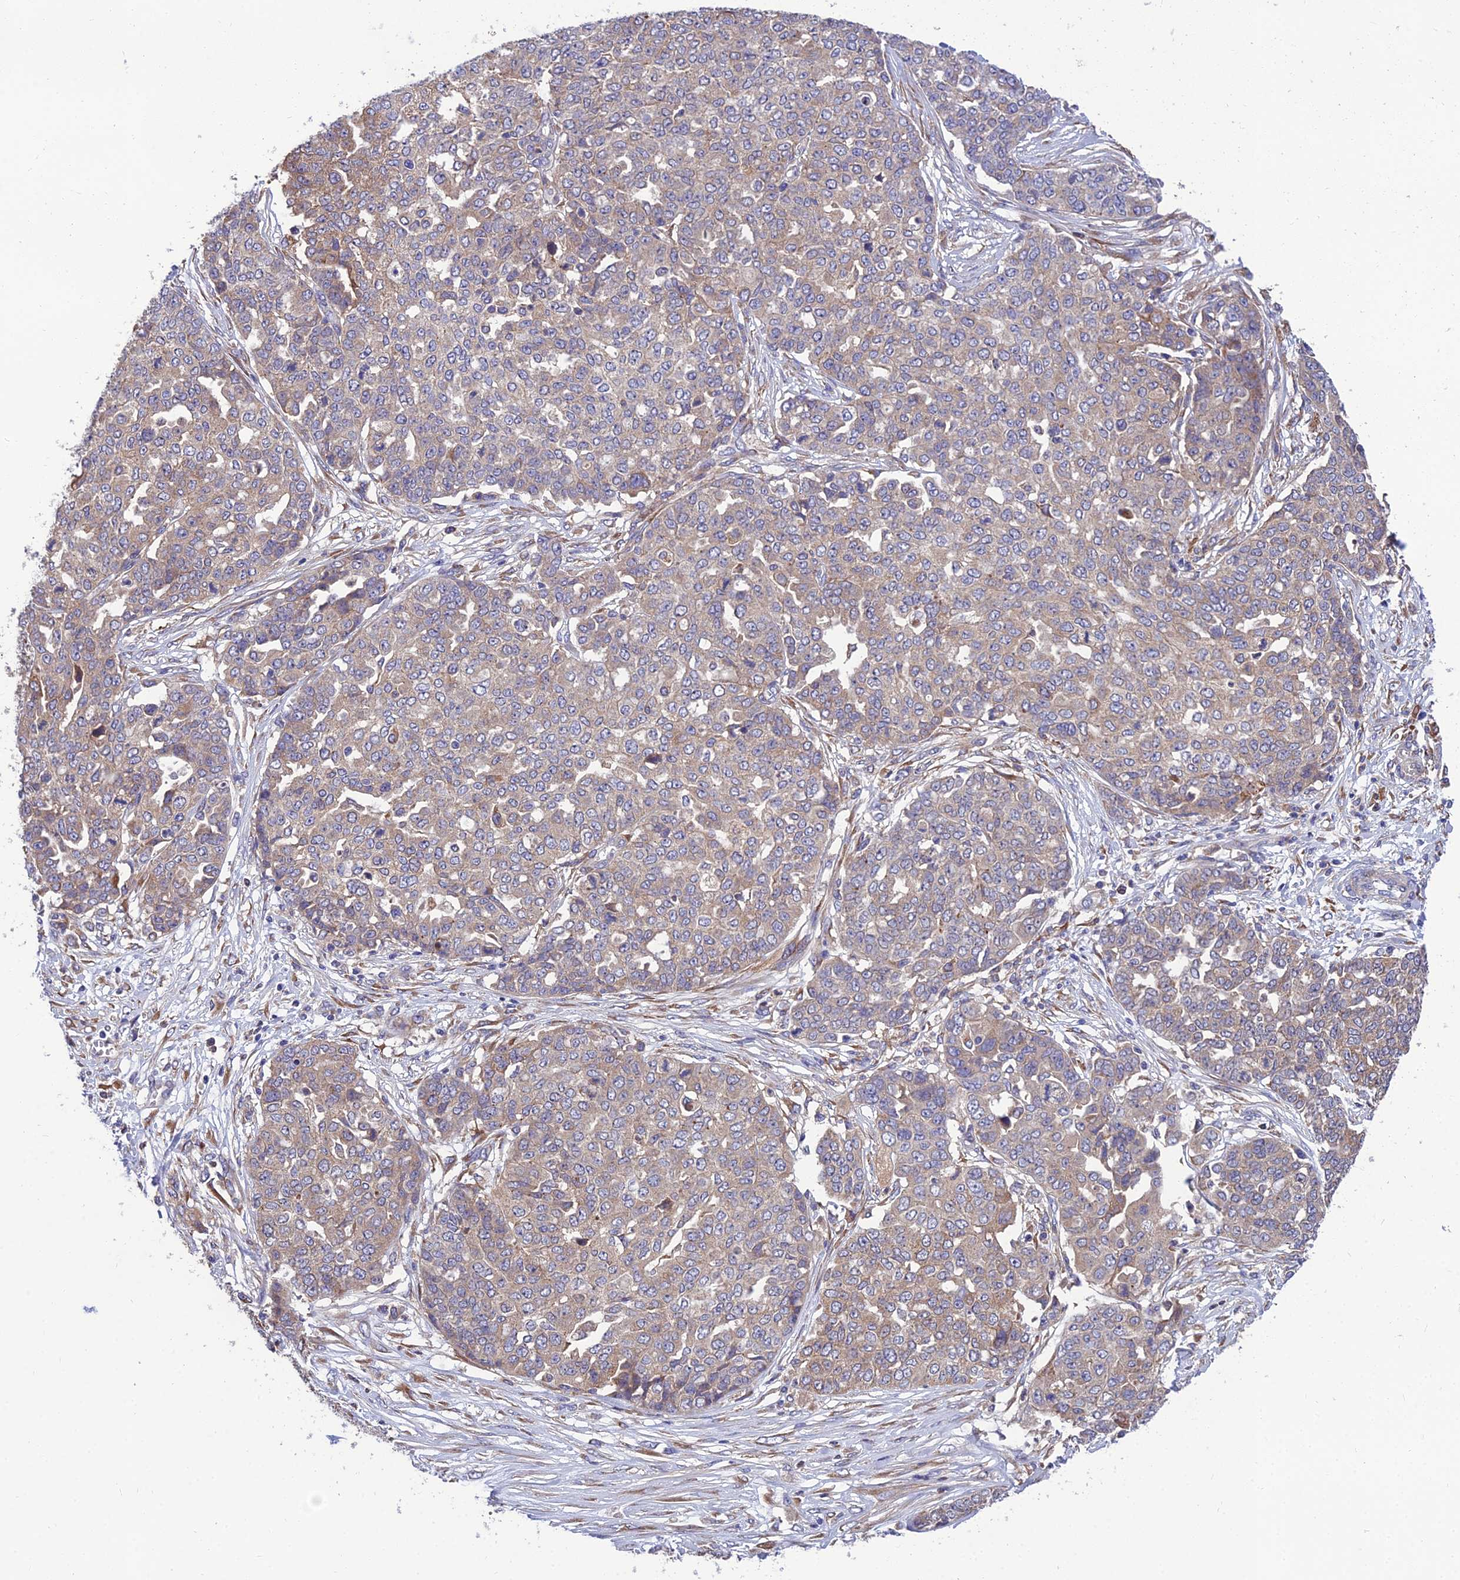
{"staining": {"intensity": "weak", "quantity": "25%-75%", "location": "cytoplasmic/membranous"}, "tissue": "ovarian cancer", "cell_type": "Tumor cells", "image_type": "cancer", "snomed": [{"axis": "morphology", "description": "Cystadenocarcinoma, serous, NOS"}, {"axis": "topography", "description": "Soft tissue"}, {"axis": "topography", "description": "Ovary"}], "caption": "Brown immunohistochemical staining in serous cystadenocarcinoma (ovarian) reveals weak cytoplasmic/membranous staining in approximately 25%-75% of tumor cells.", "gene": "UMAD1", "patient": {"sex": "female", "age": 57}}